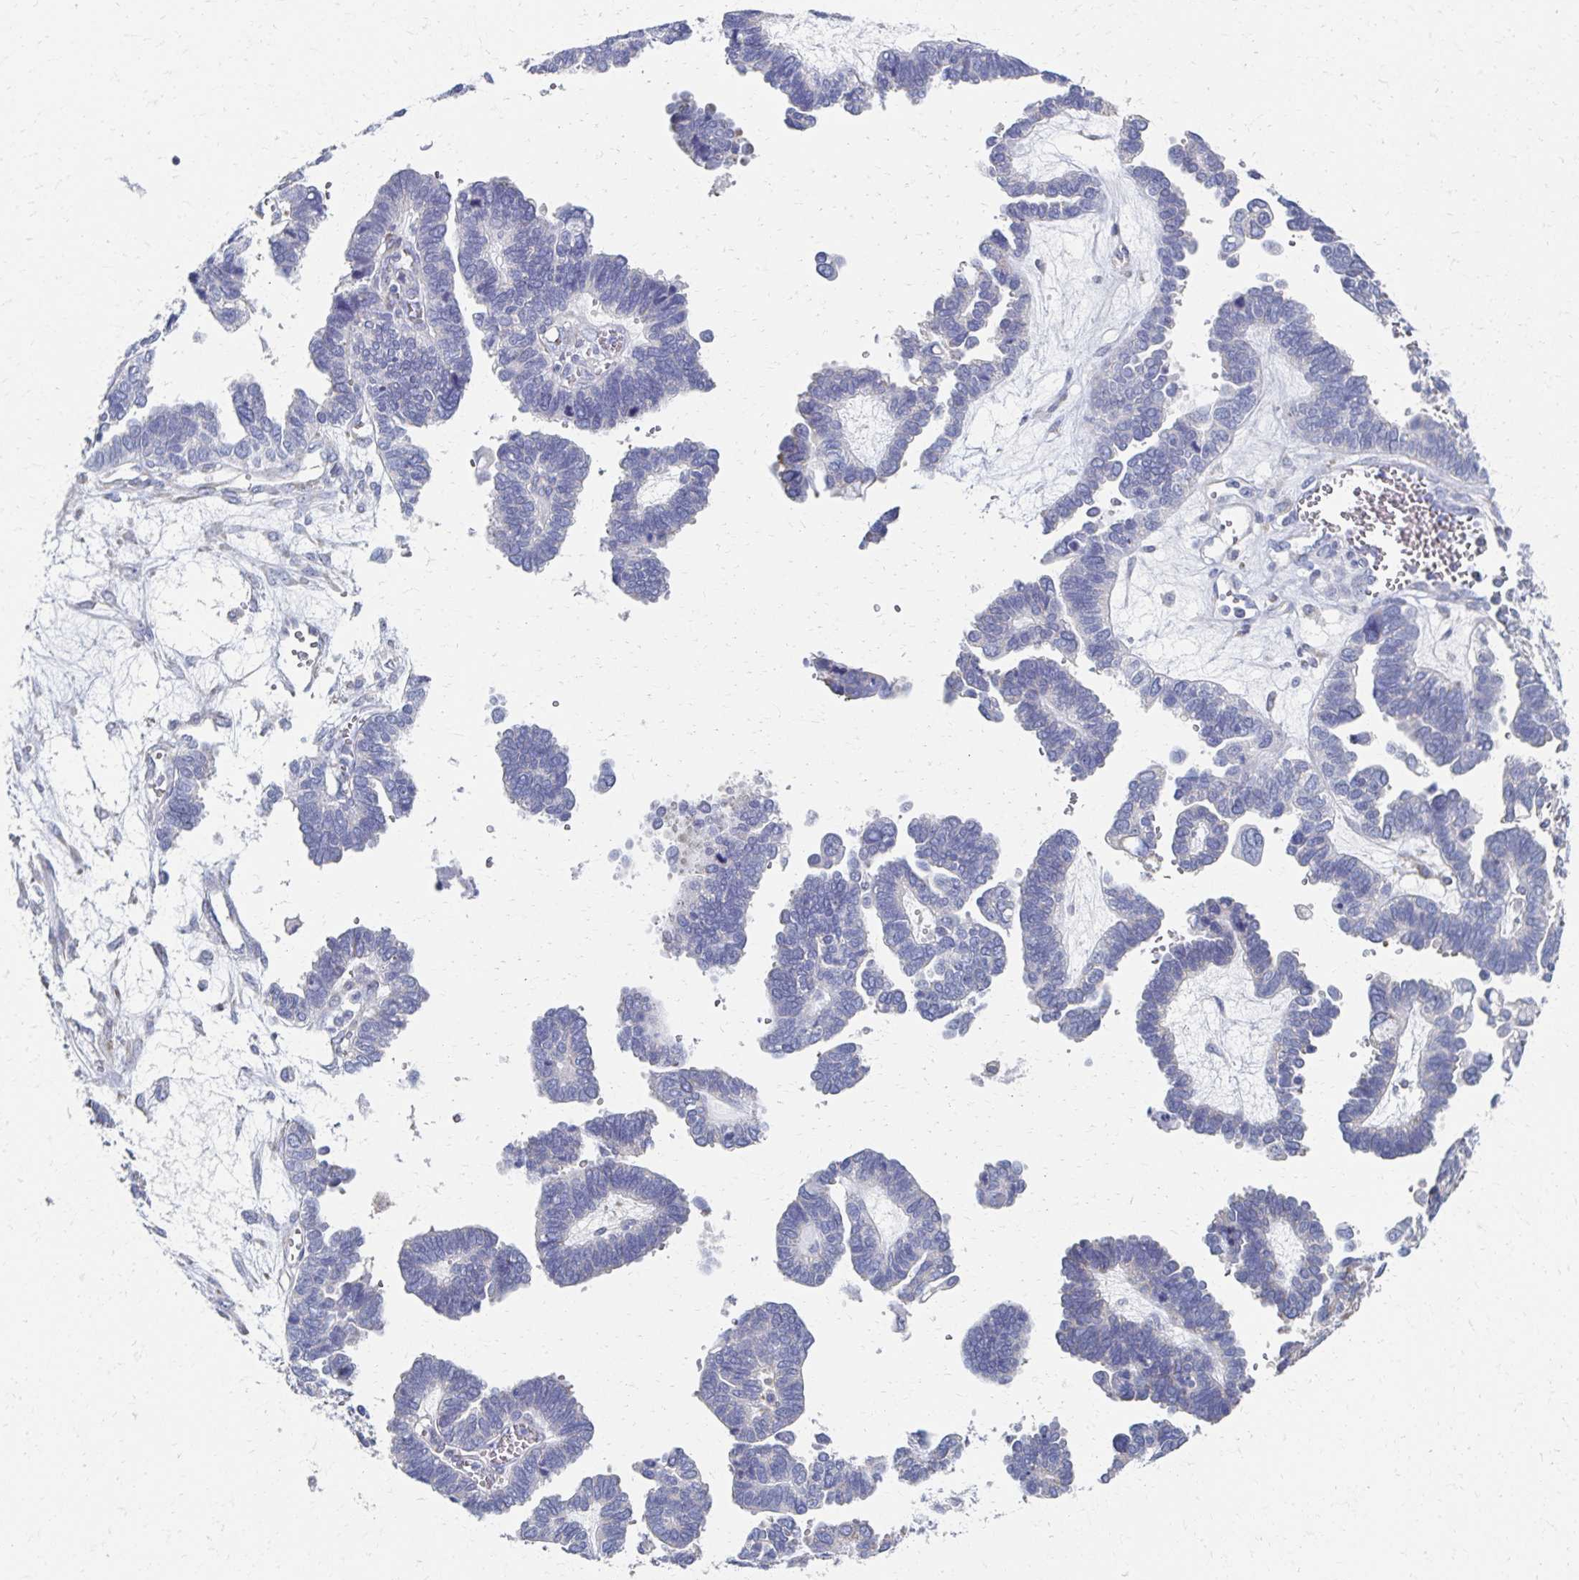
{"staining": {"intensity": "negative", "quantity": "none", "location": "none"}, "tissue": "ovarian cancer", "cell_type": "Tumor cells", "image_type": "cancer", "snomed": [{"axis": "morphology", "description": "Cystadenocarcinoma, serous, NOS"}, {"axis": "topography", "description": "Ovary"}], "caption": "This histopathology image is of ovarian cancer (serous cystadenocarcinoma) stained with immunohistochemistry (IHC) to label a protein in brown with the nuclei are counter-stained blue. There is no positivity in tumor cells.", "gene": "ATP1A3", "patient": {"sex": "female", "age": 51}}